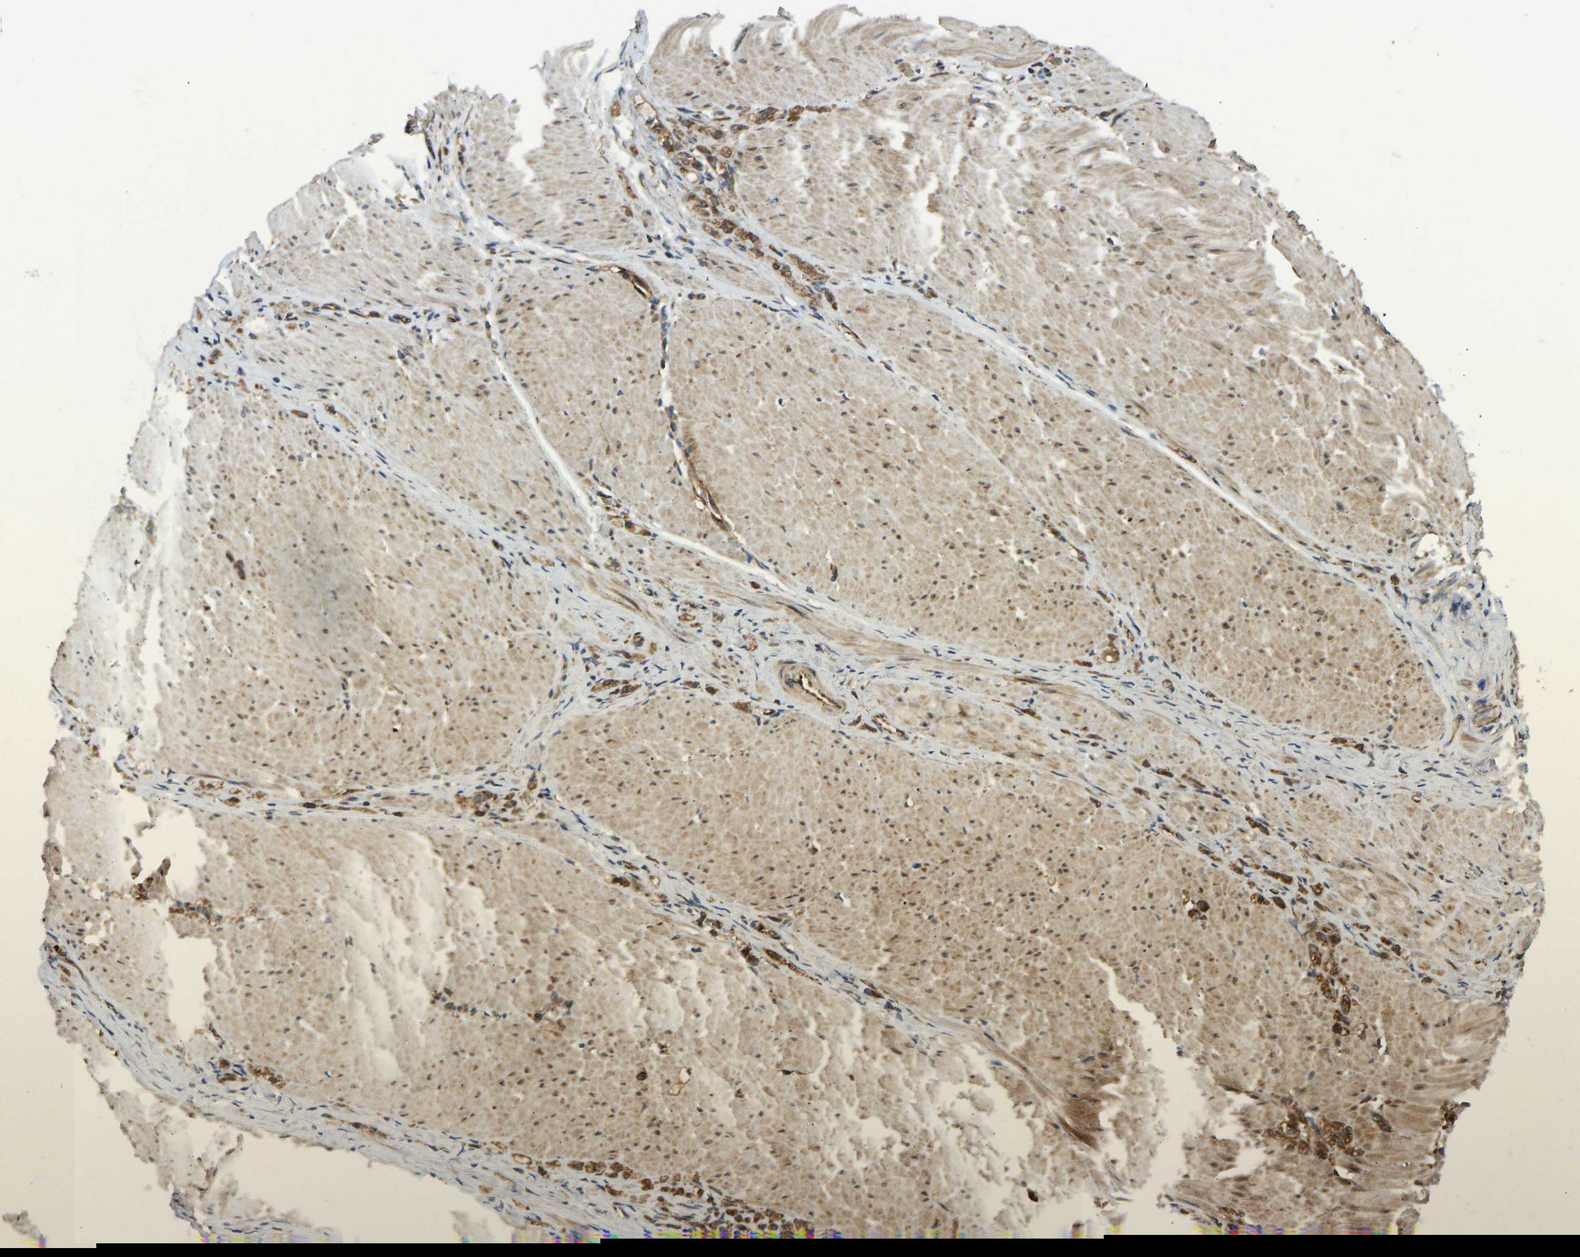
{"staining": {"intensity": "moderate", "quantity": ">75%", "location": "cytoplasmic/membranous"}, "tissue": "stomach cancer", "cell_type": "Tumor cells", "image_type": "cancer", "snomed": [{"axis": "morphology", "description": "Normal tissue, NOS"}, {"axis": "morphology", "description": "Adenocarcinoma, NOS"}, {"axis": "topography", "description": "Stomach"}], "caption": "Adenocarcinoma (stomach) tissue demonstrates moderate cytoplasmic/membranous positivity in about >75% of tumor cells", "gene": "RASGRF2", "patient": {"sex": "male", "age": 82}}